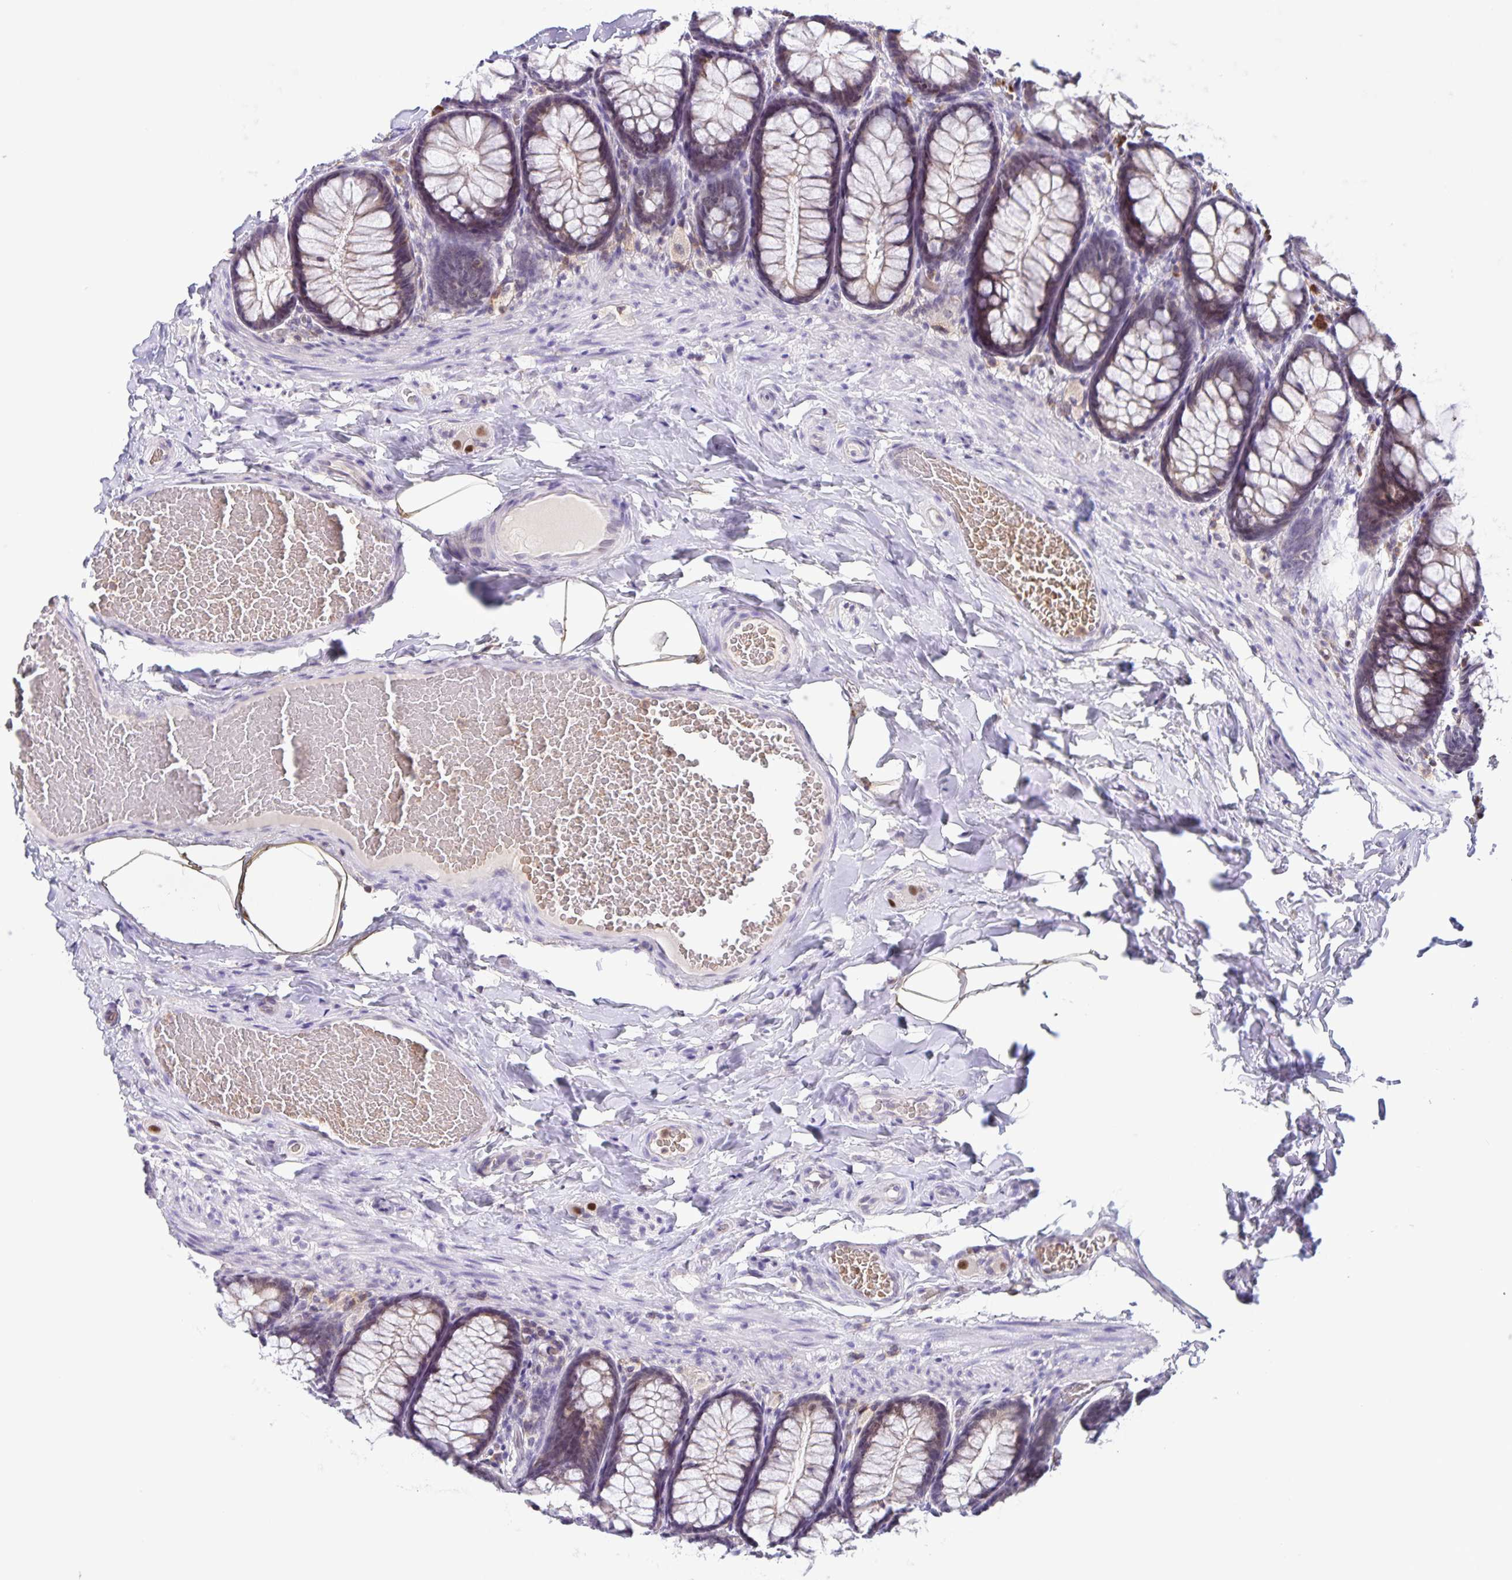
{"staining": {"intensity": "negative", "quantity": "none", "location": "none"}, "tissue": "colon", "cell_type": "Endothelial cells", "image_type": "normal", "snomed": [{"axis": "morphology", "description": "Normal tissue, NOS"}, {"axis": "topography", "description": "Colon"}], "caption": "An immunohistochemistry histopathology image of normal colon is shown. There is no staining in endothelial cells of colon. The staining was performed using DAB (3,3'-diaminobenzidine) to visualize the protein expression in brown, while the nuclei were stained in blue with hematoxylin (Magnification: 20x).", "gene": "STPG4", "patient": {"sex": "male", "age": 47}}